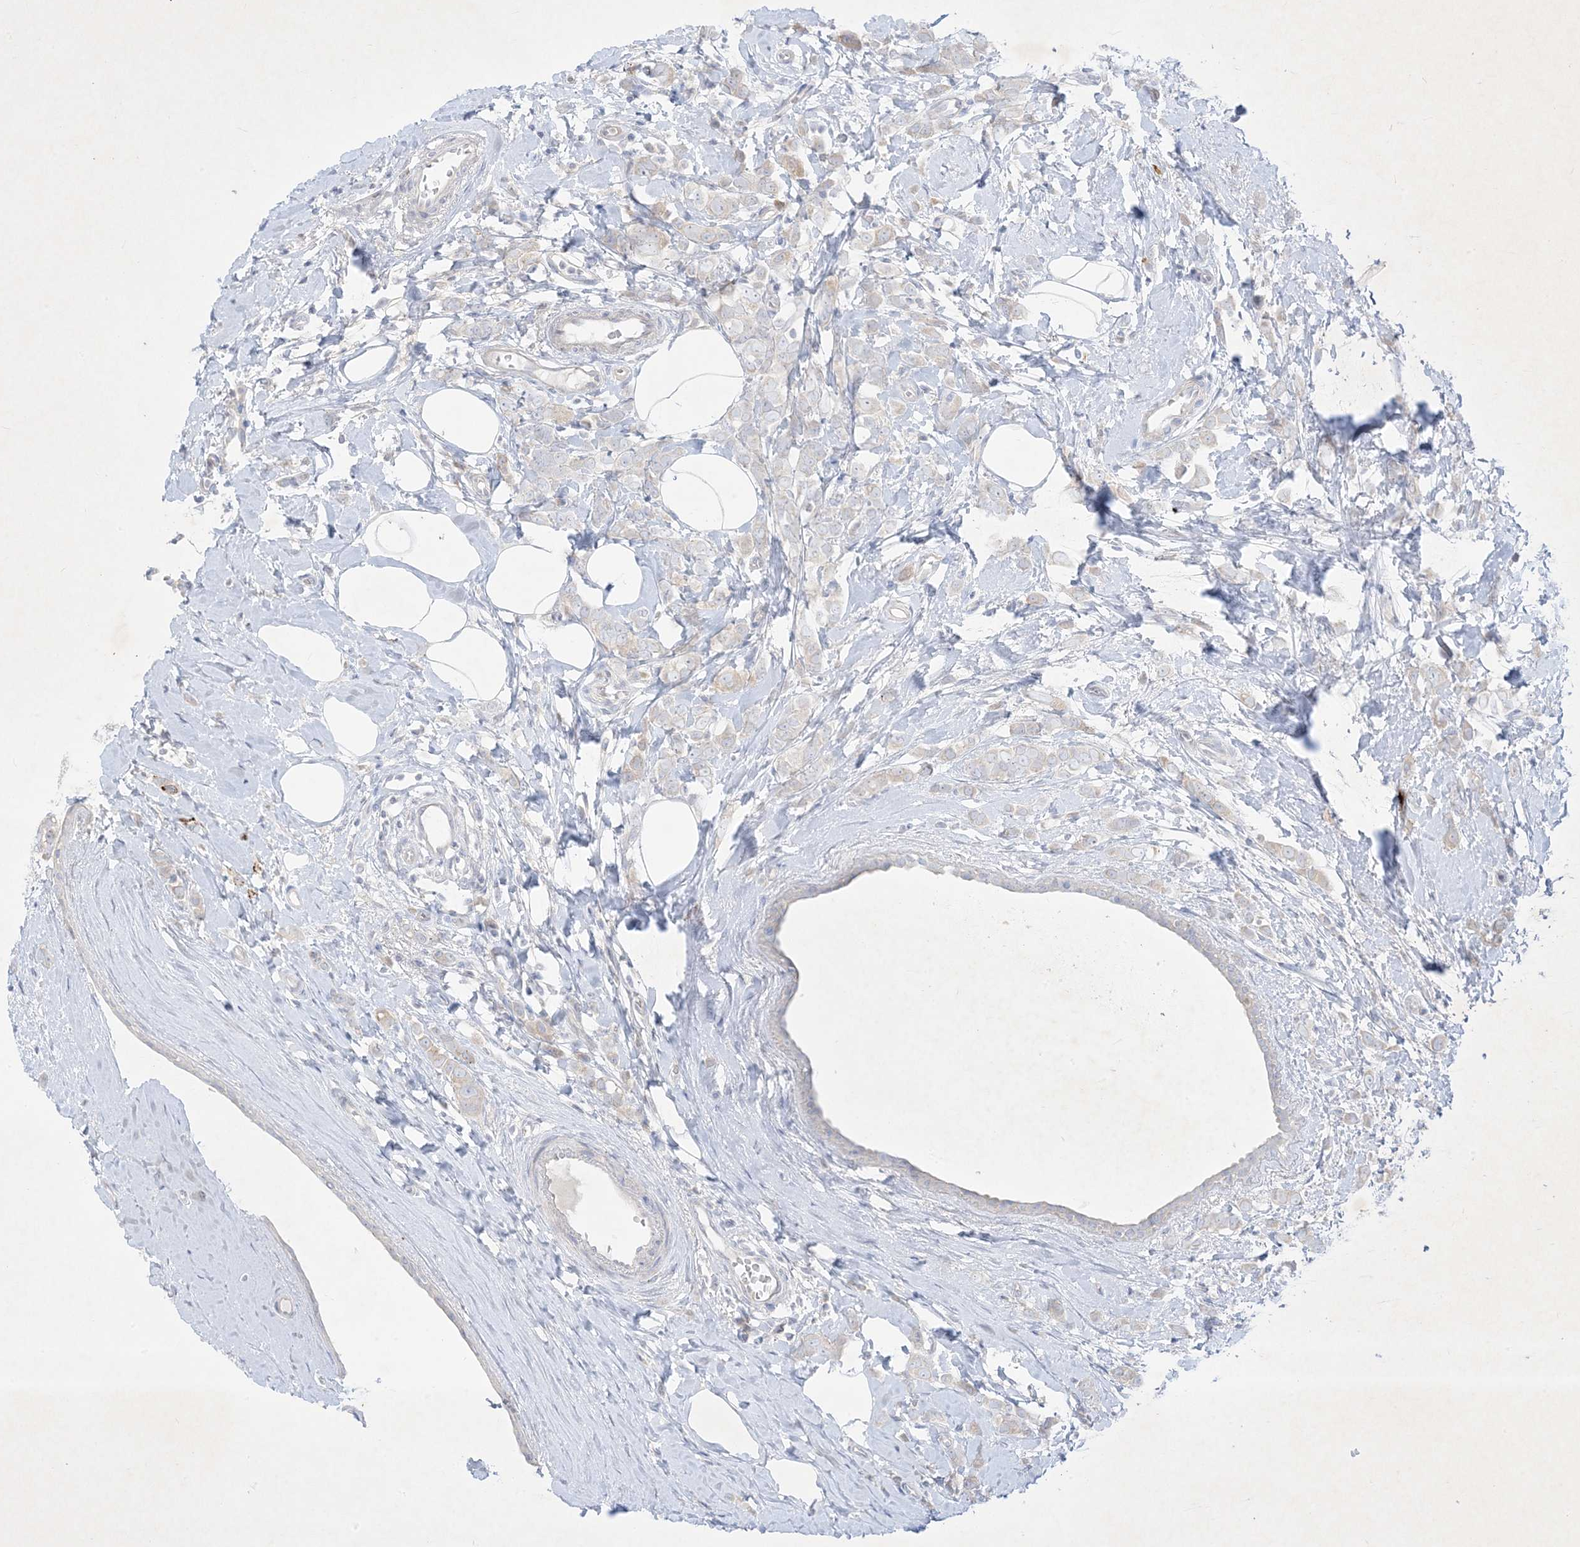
{"staining": {"intensity": "negative", "quantity": "none", "location": "none"}, "tissue": "breast cancer", "cell_type": "Tumor cells", "image_type": "cancer", "snomed": [{"axis": "morphology", "description": "Lobular carcinoma"}, {"axis": "topography", "description": "Breast"}], "caption": "Image shows no significant protein positivity in tumor cells of lobular carcinoma (breast).", "gene": "PLEKHA3", "patient": {"sex": "female", "age": 47}}